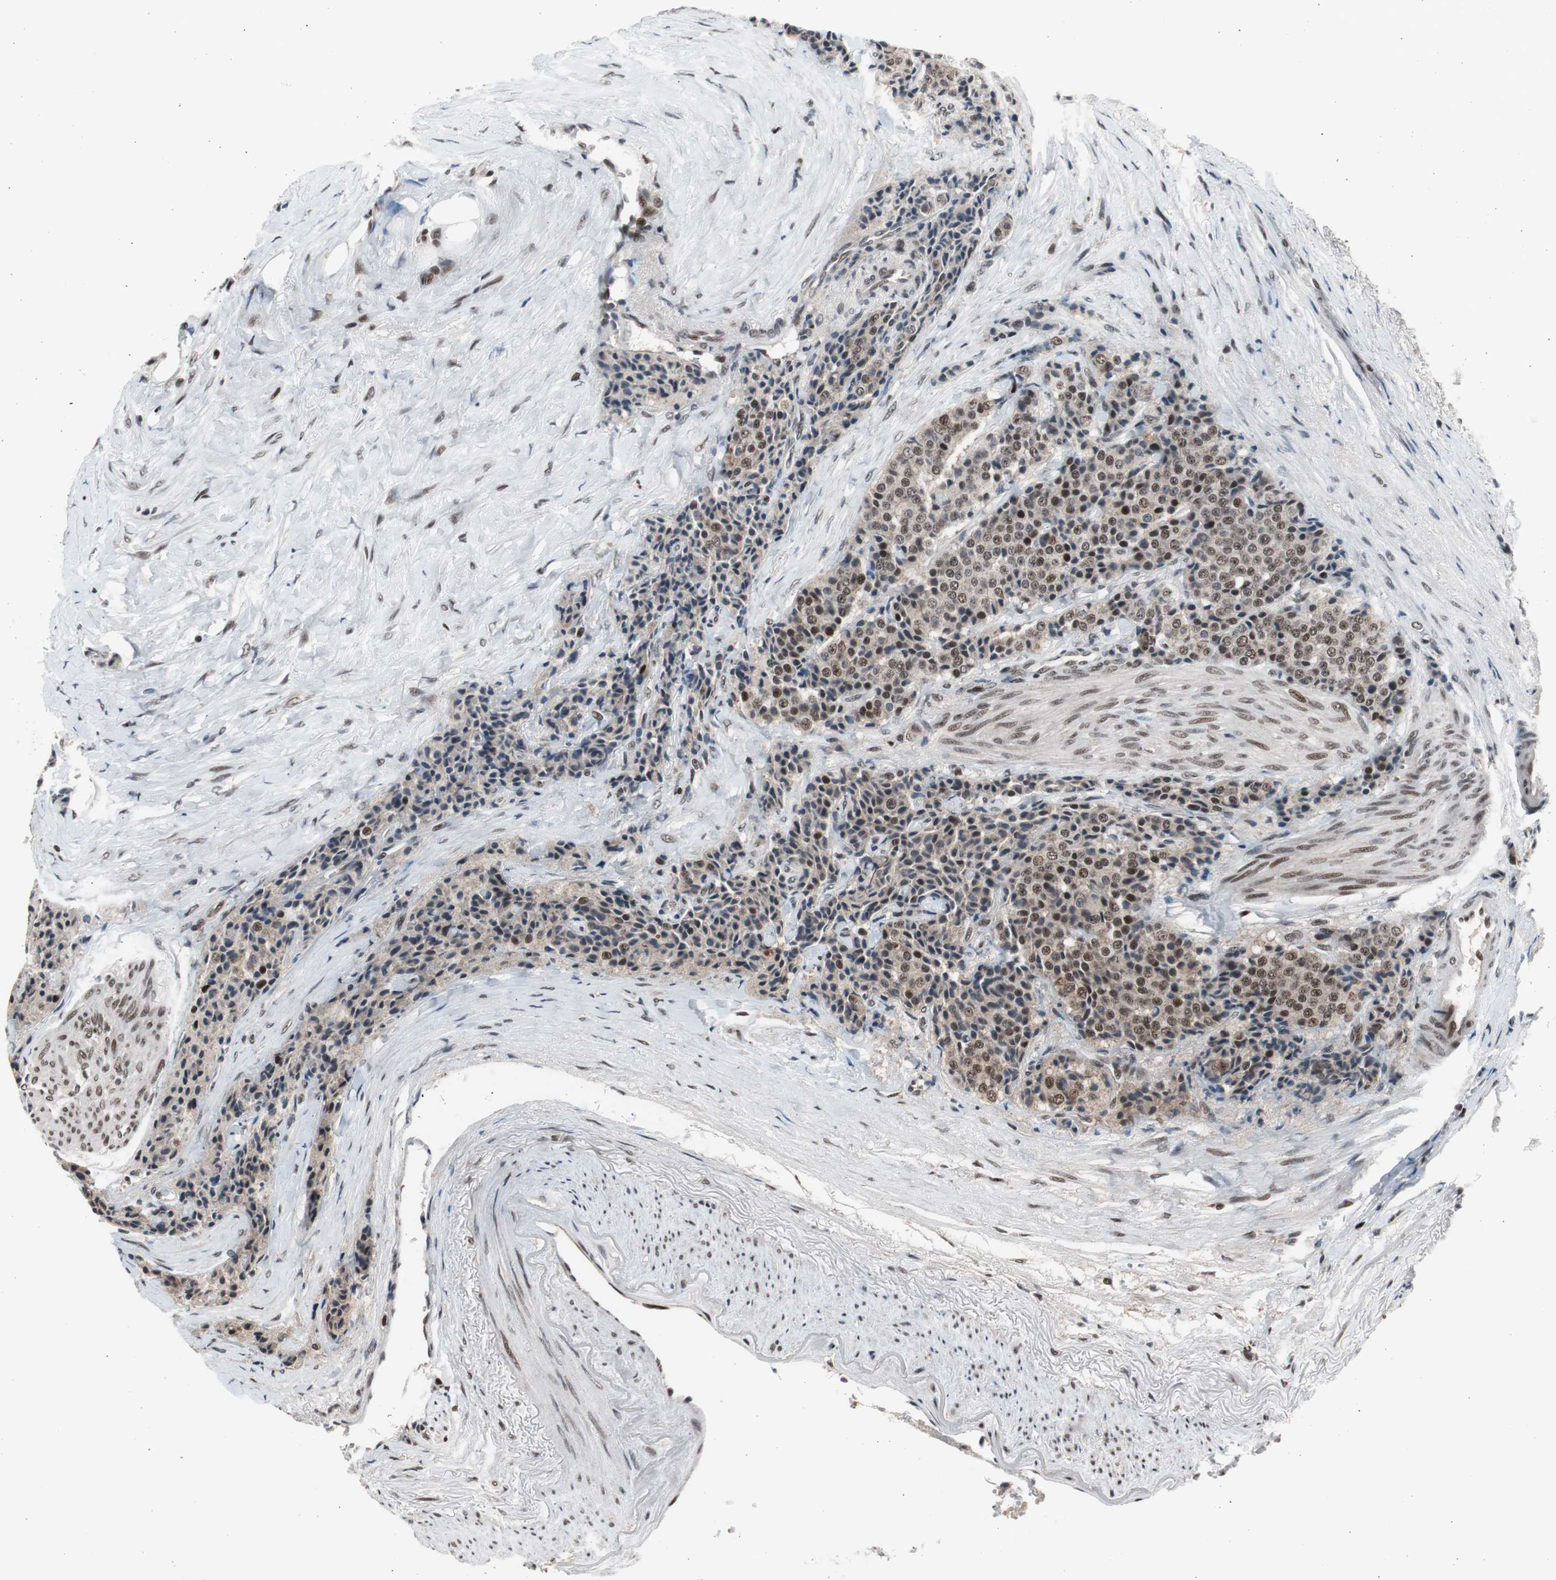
{"staining": {"intensity": "moderate", "quantity": "25%-75%", "location": "nuclear"}, "tissue": "carcinoid", "cell_type": "Tumor cells", "image_type": "cancer", "snomed": [{"axis": "morphology", "description": "Carcinoid, malignant, NOS"}, {"axis": "topography", "description": "Colon"}], "caption": "Malignant carcinoid stained with a protein marker exhibits moderate staining in tumor cells.", "gene": "RPA1", "patient": {"sex": "female", "age": 61}}